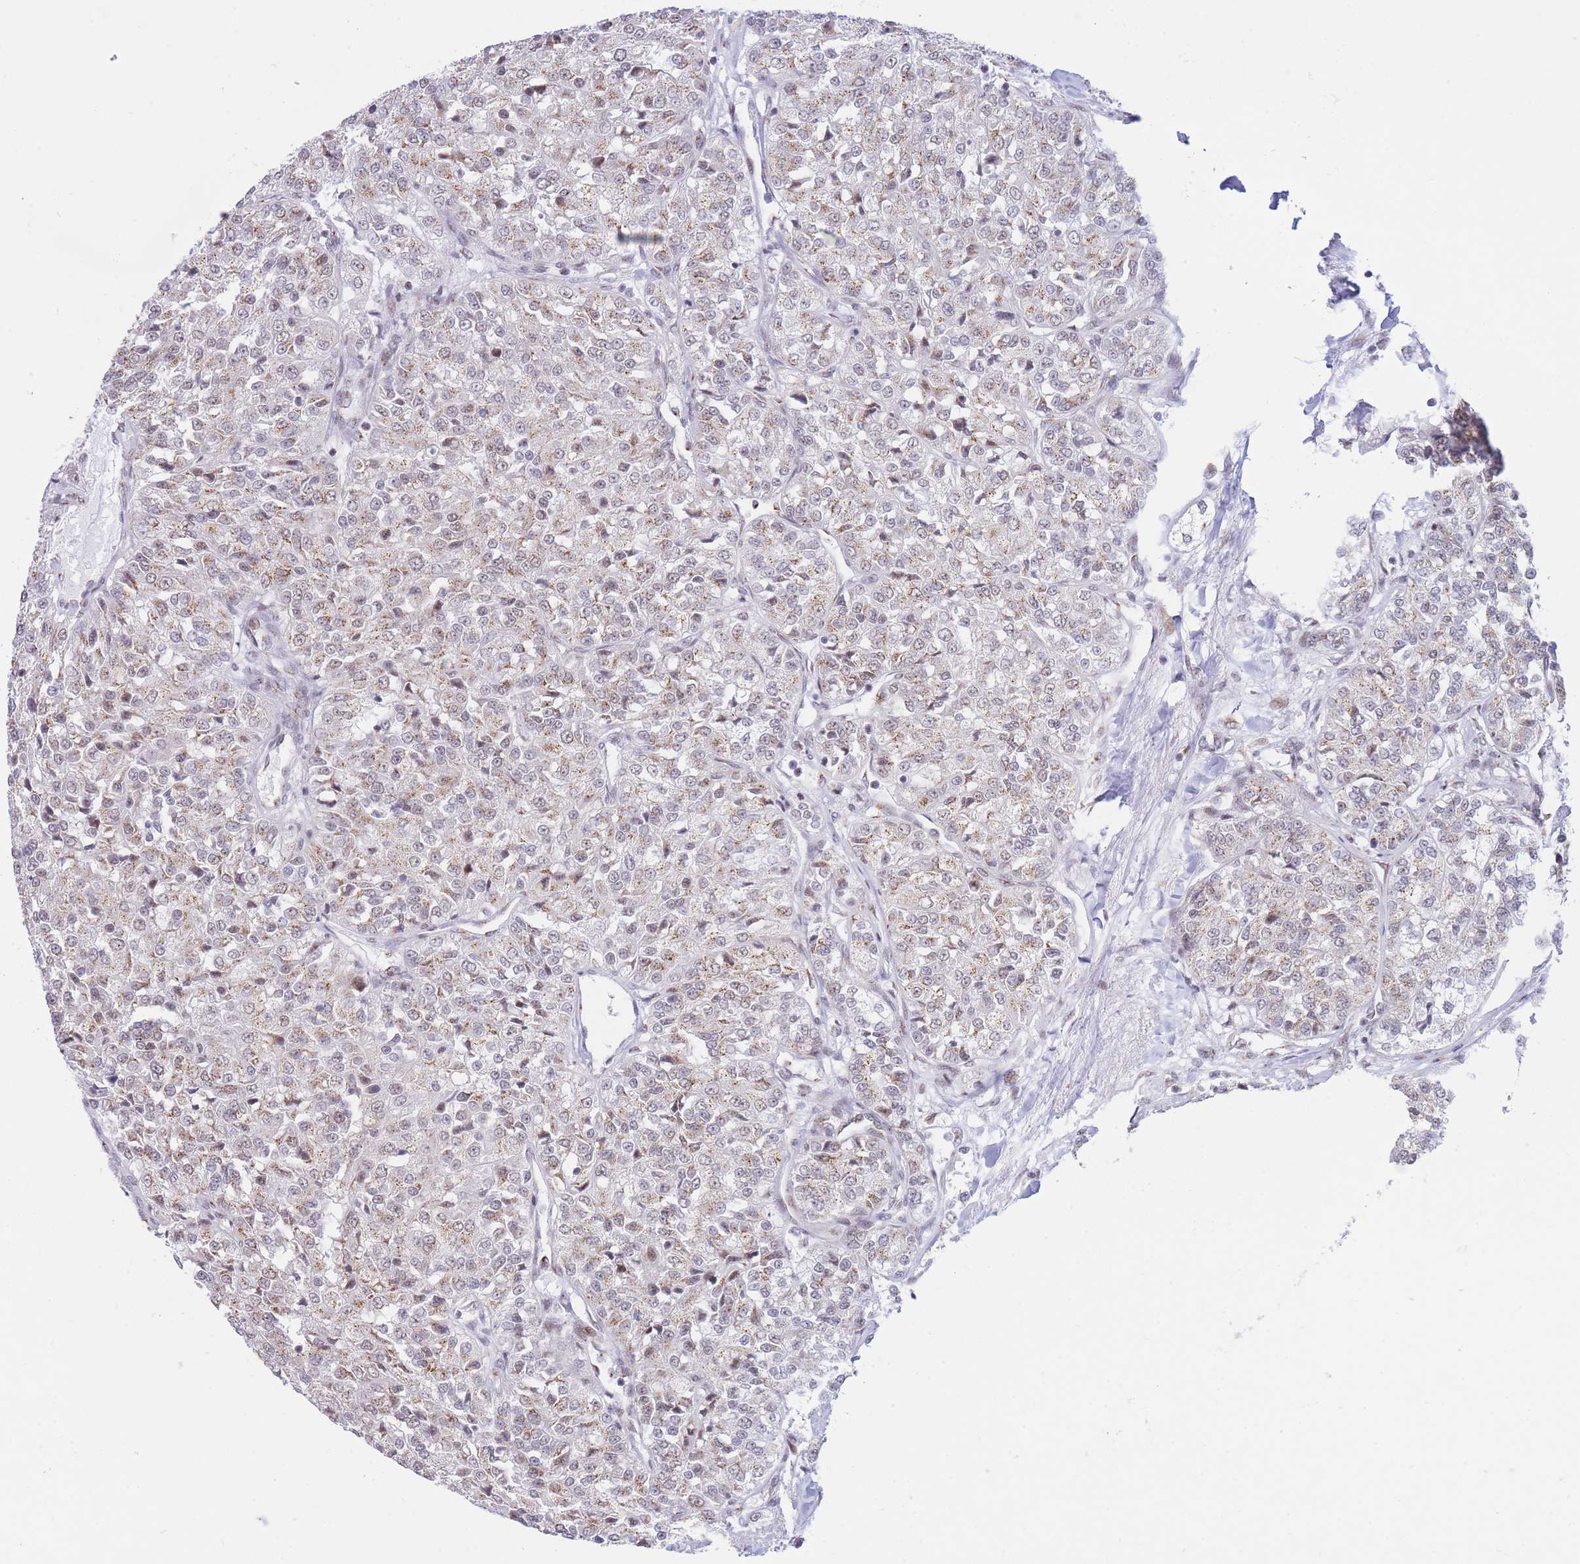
{"staining": {"intensity": "moderate", "quantity": "25%-75%", "location": "cytoplasmic/membranous"}, "tissue": "renal cancer", "cell_type": "Tumor cells", "image_type": "cancer", "snomed": [{"axis": "morphology", "description": "Adenocarcinoma, NOS"}, {"axis": "topography", "description": "Kidney"}], "caption": "About 25%-75% of tumor cells in renal cancer (adenocarcinoma) reveal moderate cytoplasmic/membranous protein expression as visualized by brown immunohistochemical staining.", "gene": "INO80C", "patient": {"sex": "female", "age": 63}}